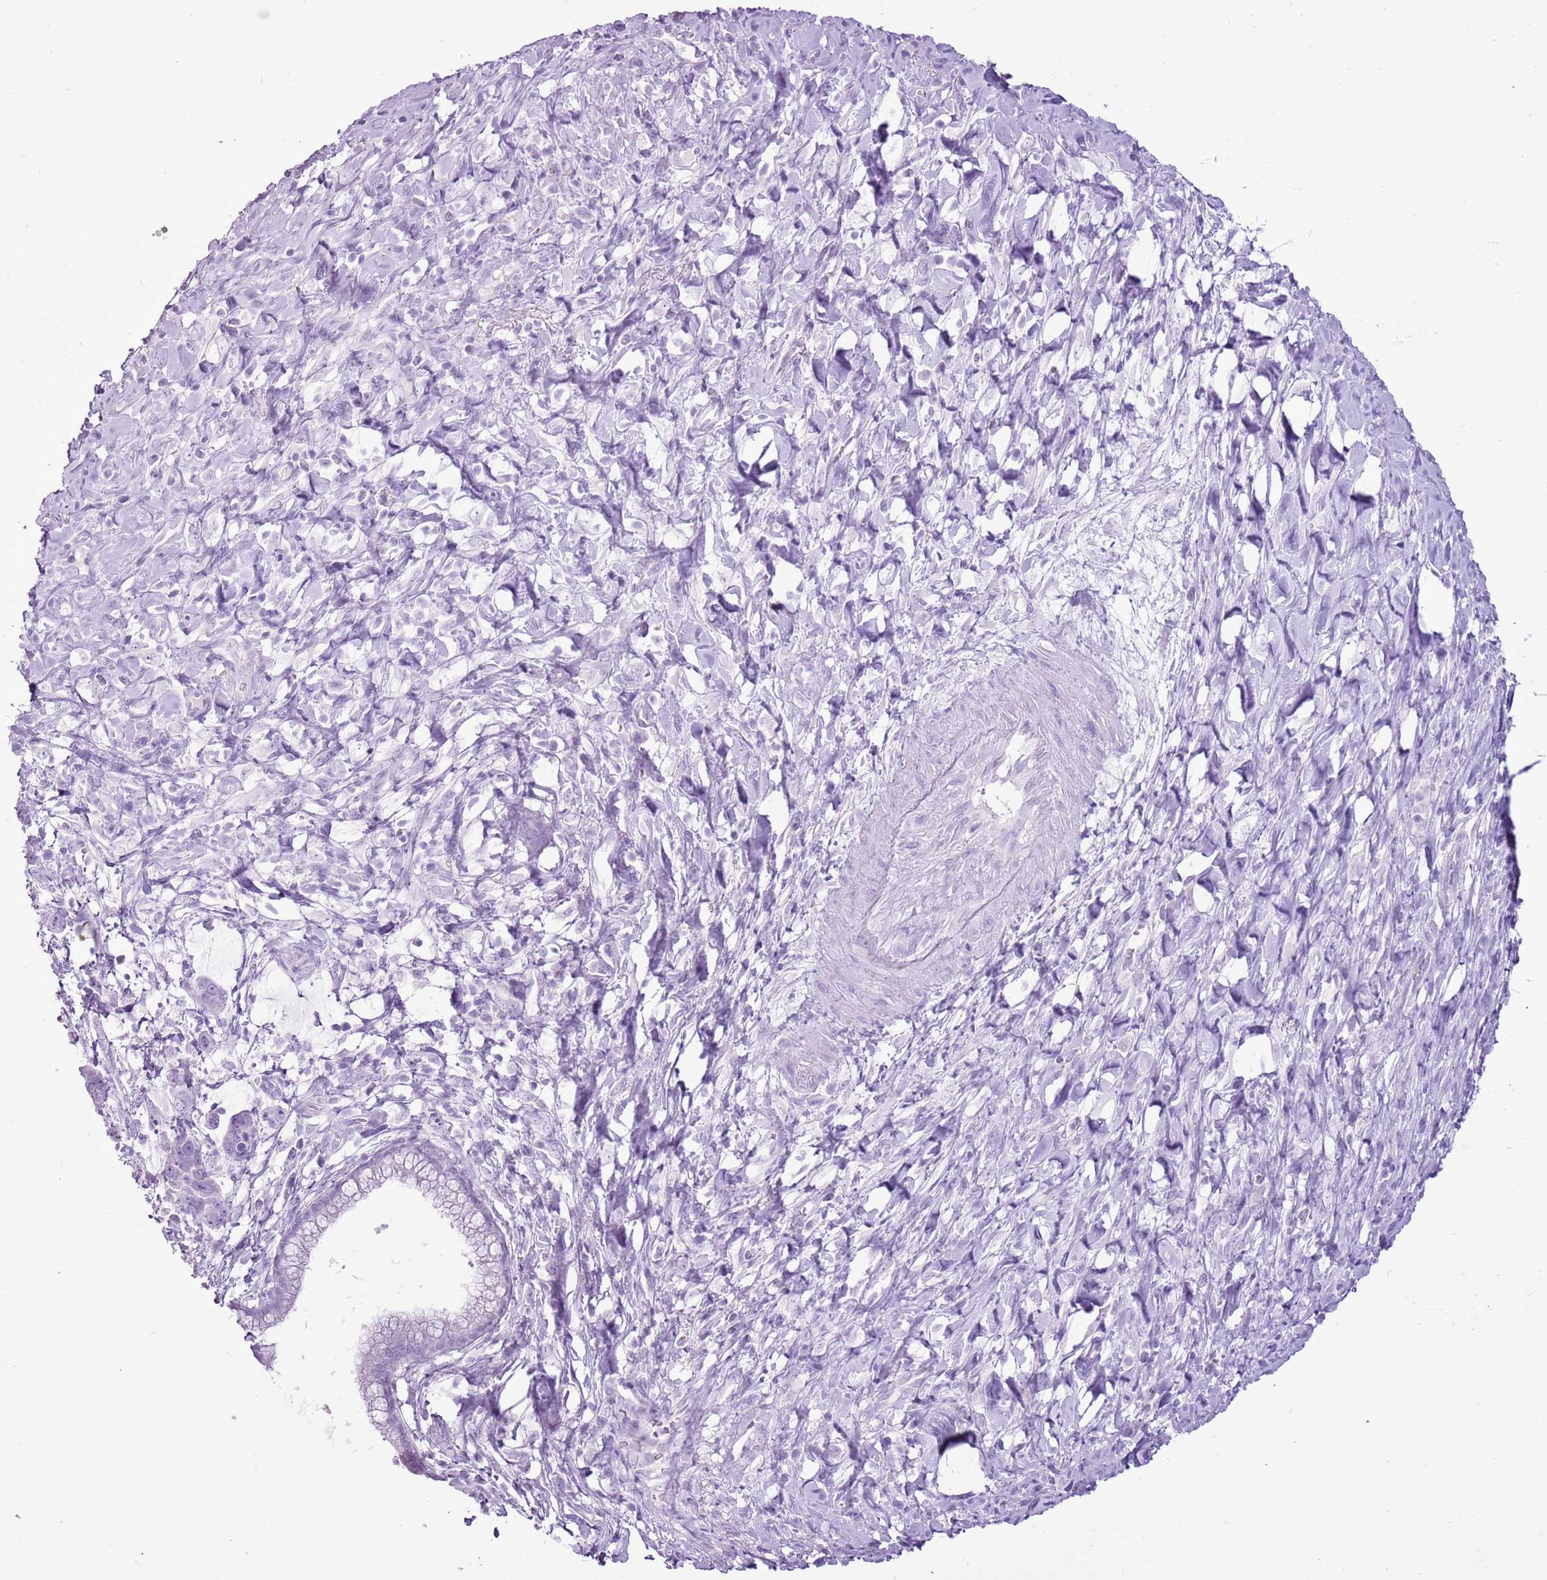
{"staining": {"intensity": "negative", "quantity": "none", "location": "none"}, "tissue": "pancreatic cancer", "cell_type": "Tumor cells", "image_type": "cancer", "snomed": [{"axis": "morphology", "description": "Adenocarcinoma, NOS"}, {"axis": "topography", "description": "Pancreas"}], "caption": "Human pancreatic adenocarcinoma stained for a protein using IHC shows no expression in tumor cells.", "gene": "CNFN", "patient": {"sex": "female", "age": 83}}